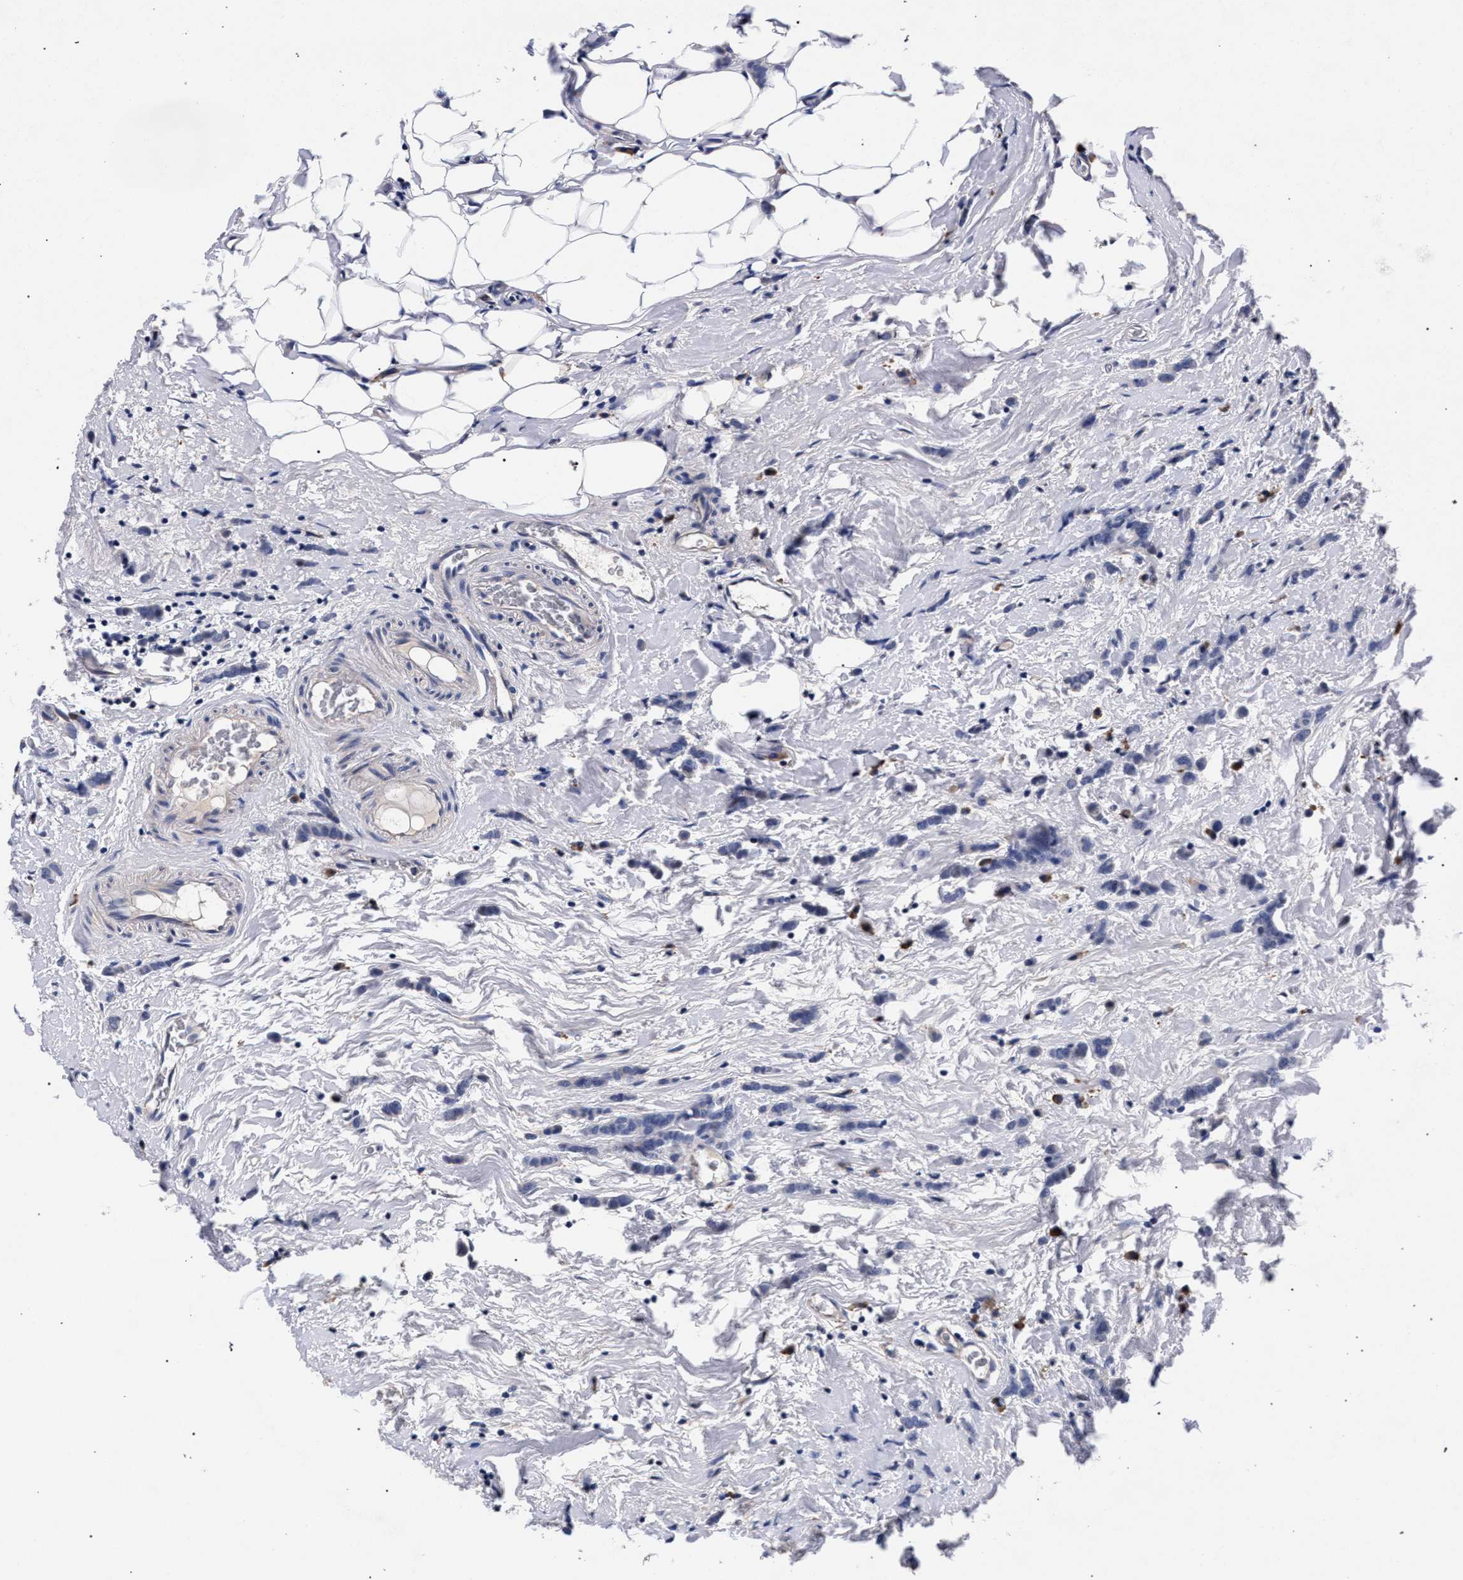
{"staining": {"intensity": "negative", "quantity": "none", "location": "none"}, "tissue": "breast cancer", "cell_type": "Tumor cells", "image_type": "cancer", "snomed": [{"axis": "morphology", "description": "Lobular carcinoma"}, {"axis": "topography", "description": "Breast"}], "caption": "Photomicrograph shows no significant protein expression in tumor cells of breast cancer.", "gene": "CFAP95", "patient": {"sex": "female", "age": 60}}